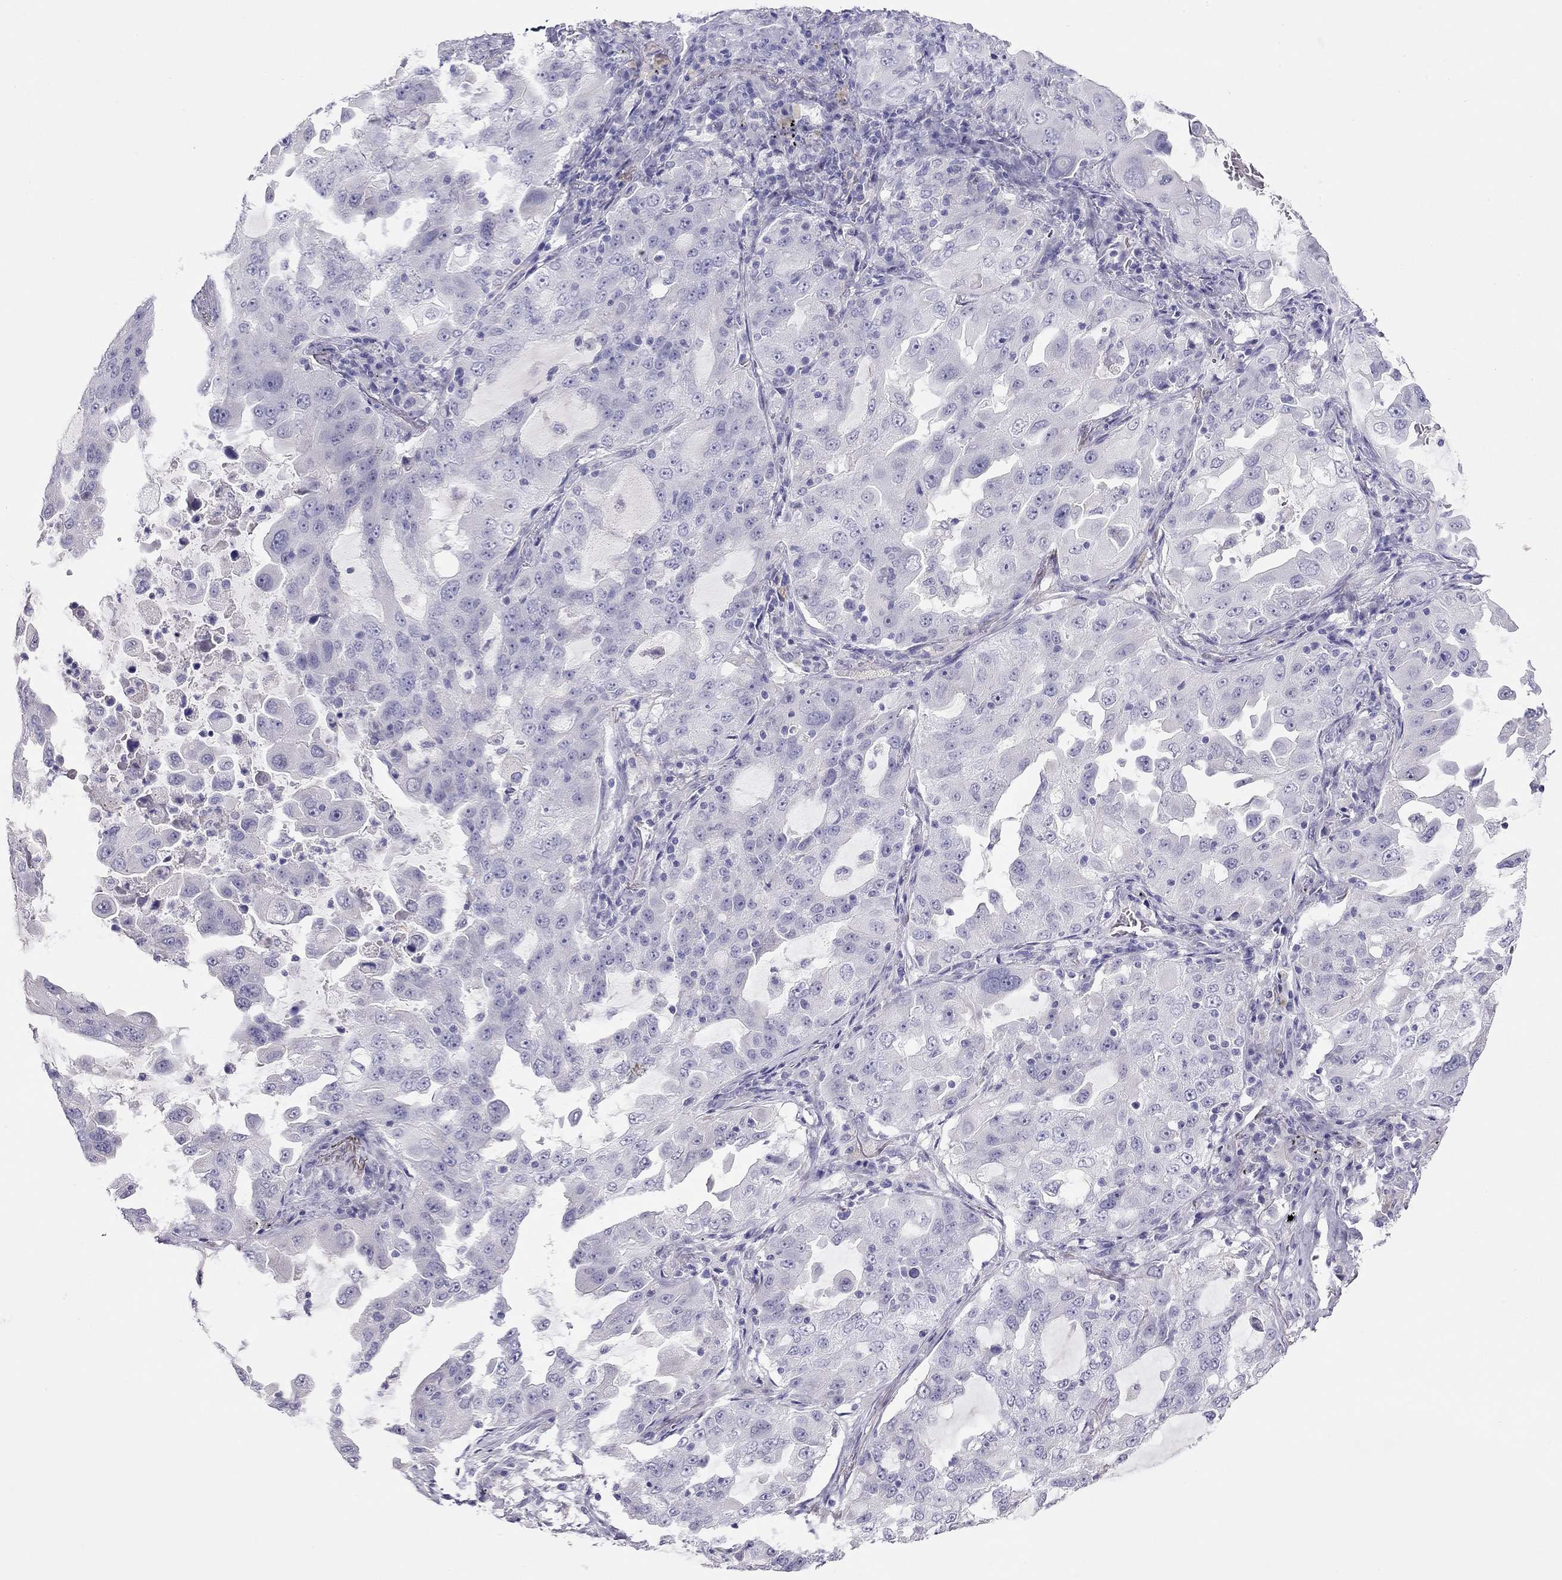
{"staining": {"intensity": "negative", "quantity": "none", "location": "none"}, "tissue": "lung cancer", "cell_type": "Tumor cells", "image_type": "cancer", "snomed": [{"axis": "morphology", "description": "Adenocarcinoma, NOS"}, {"axis": "topography", "description": "Lung"}], "caption": "High magnification brightfield microscopy of lung cancer stained with DAB (brown) and counterstained with hematoxylin (blue): tumor cells show no significant expression.", "gene": "KCNV2", "patient": {"sex": "female", "age": 61}}